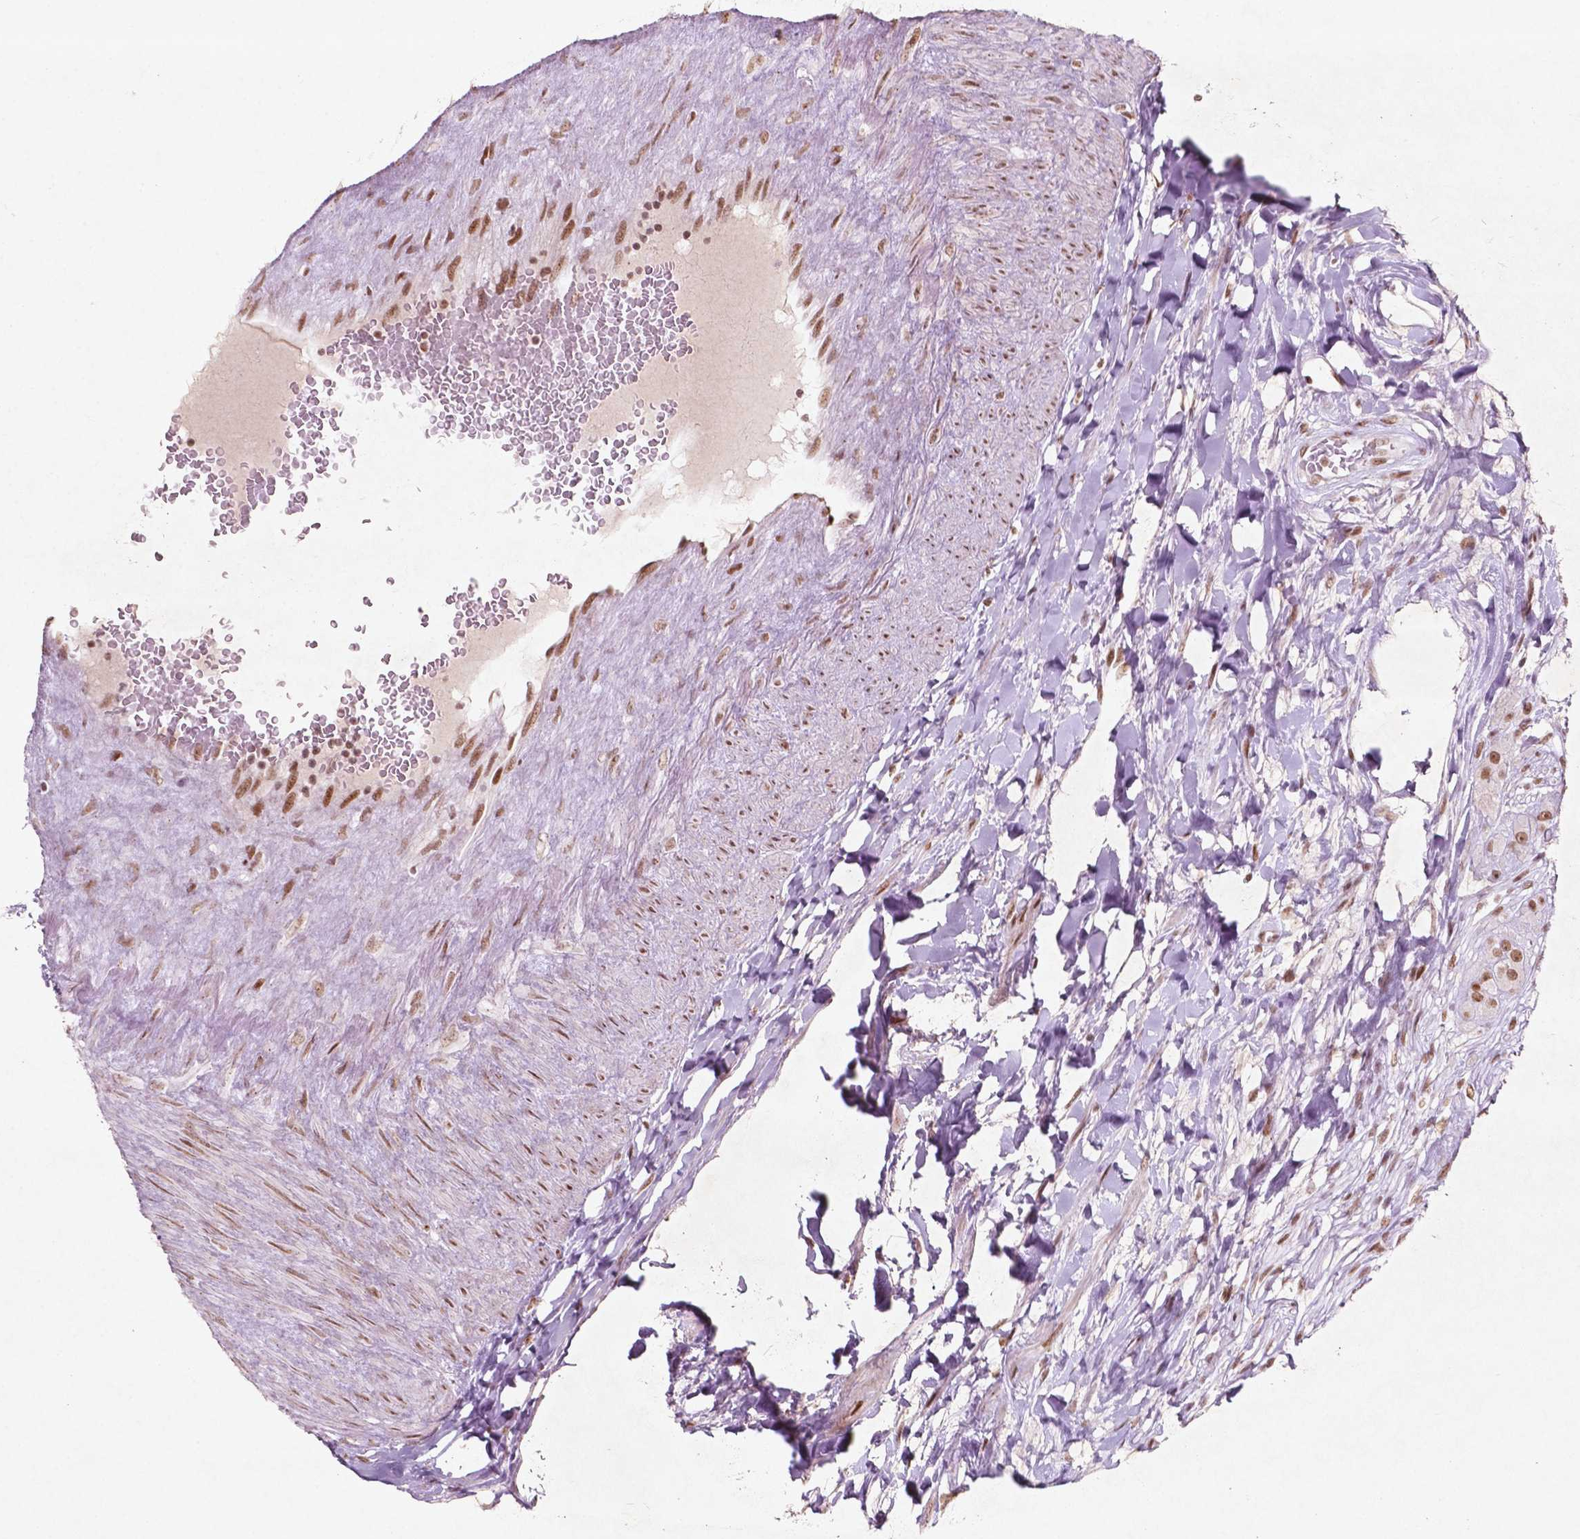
{"staining": {"intensity": "moderate", "quantity": ">75%", "location": "nuclear"}, "tissue": "testis cancer", "cell_type": "Tumor cells", "image_type": "cancer", "snomed": [{"axis": "morphology", "description": "Seminoma, NOS"}, {"axis": "topography", "description": "Testis"}], "caption": "Protein expression analysis of testis cancer (seminoma) shows moderate nuclear positivity in approximately >75% of tumor cells. Nuclei are stained in blue.", "gene": "HMG20B", "patient": {"sex": "male", "age": 34}}